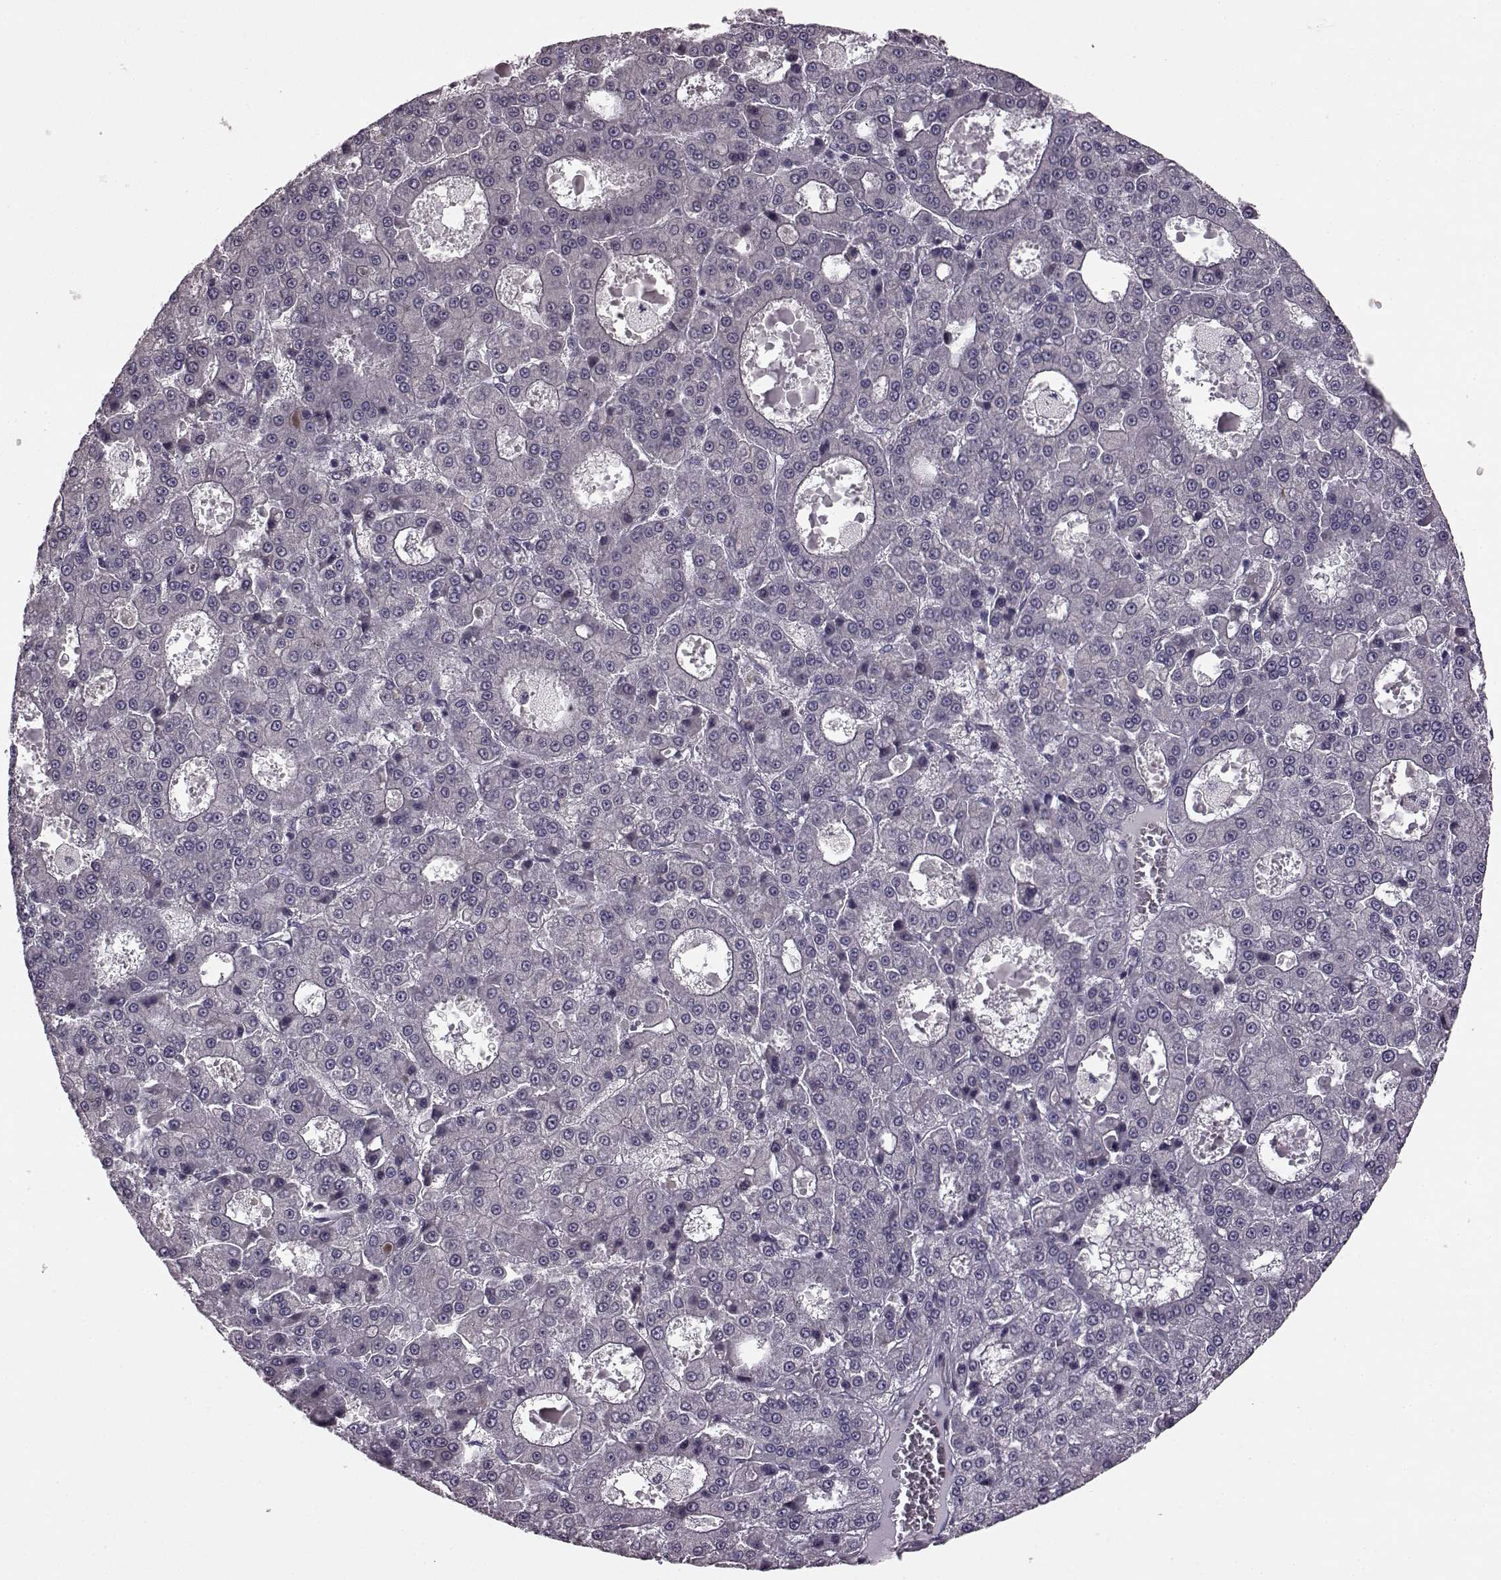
{"staining": {"intensity": "negative", "quantity": "none", "location": "none"}, "tissue": "liver cancer", "cell_type": "Tumor cells", "image_type": "cancer", "snomed": [{"axis": "morphology", "description": "Carcinoma, Hepatocellular, NOS"}, {"axis": "topography", "description": "Liver"}], "caption": "Liver cancer (hepatocellular carcinoma) stained for a protein using immunohistochemistry reveals no positivity tumor cells.", "gene": "GRK1", "patient": {"sex": "male", "age": 70}}